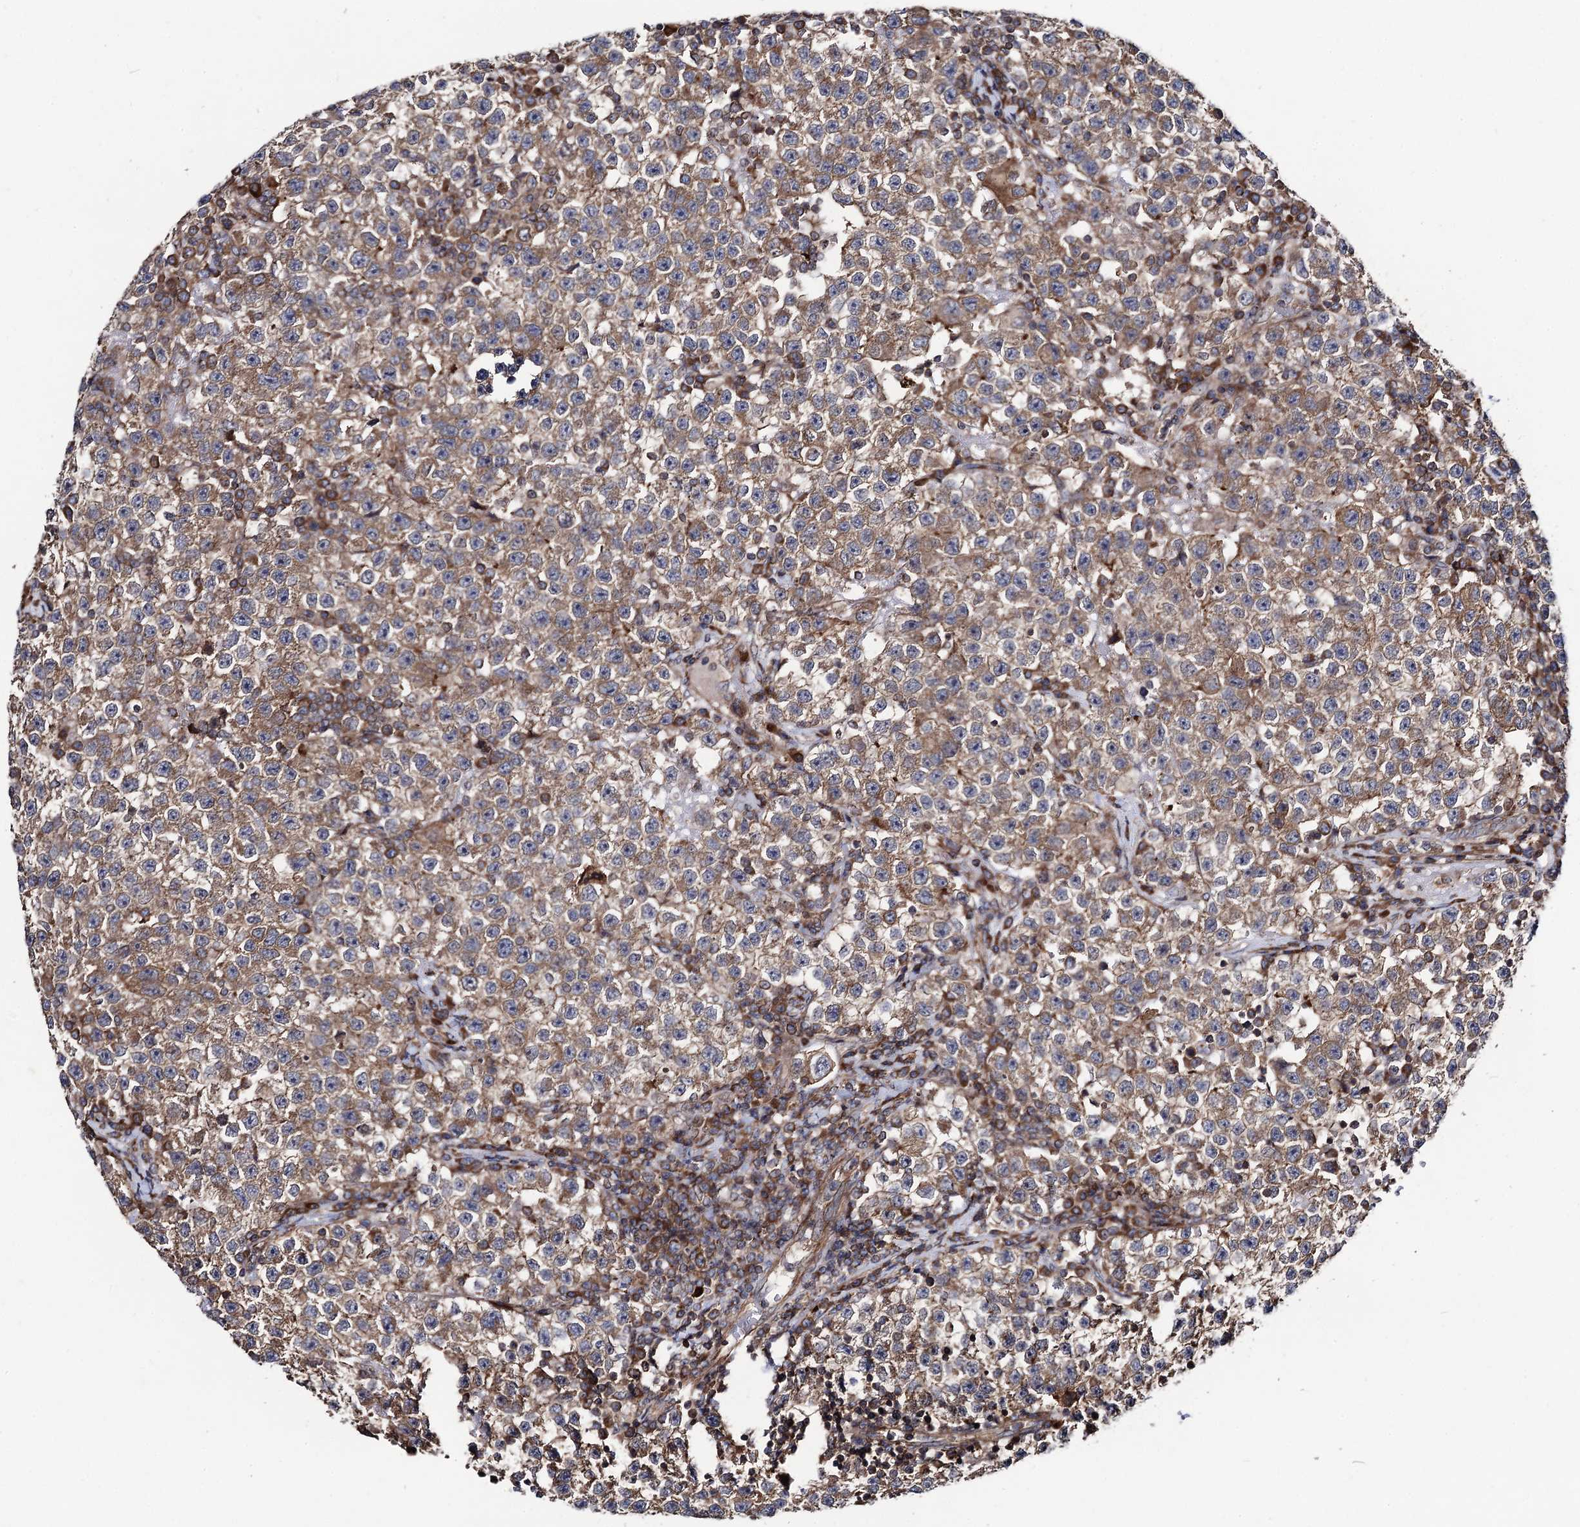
{"staining": {"intensity": "moderate", "quantity": "25%-75%", "location": "cytoplasmic/membranous"}, "tissue": "testis cancer", "cell_type": "Tumor cells", "image_type": "cancer", "snomed": [{"axis": "morphology", "description": "Seminoma, NOS"}, {"axis": "topography", "description": "Testis"}], "caption": "Immunohistochemistry (IHC) photomicrograph of neoplastic tissue: human seminoma (testis) stained using immunohistochemistry demonstrates medium levels of moderate protein expression localized specifically in the cytoplasmic/membranous of tumor cells, appearing as a cytoplasmic/membranous brown color.", "gene": "DYDC1", "patient": {"sex": "male", "age": 22}}